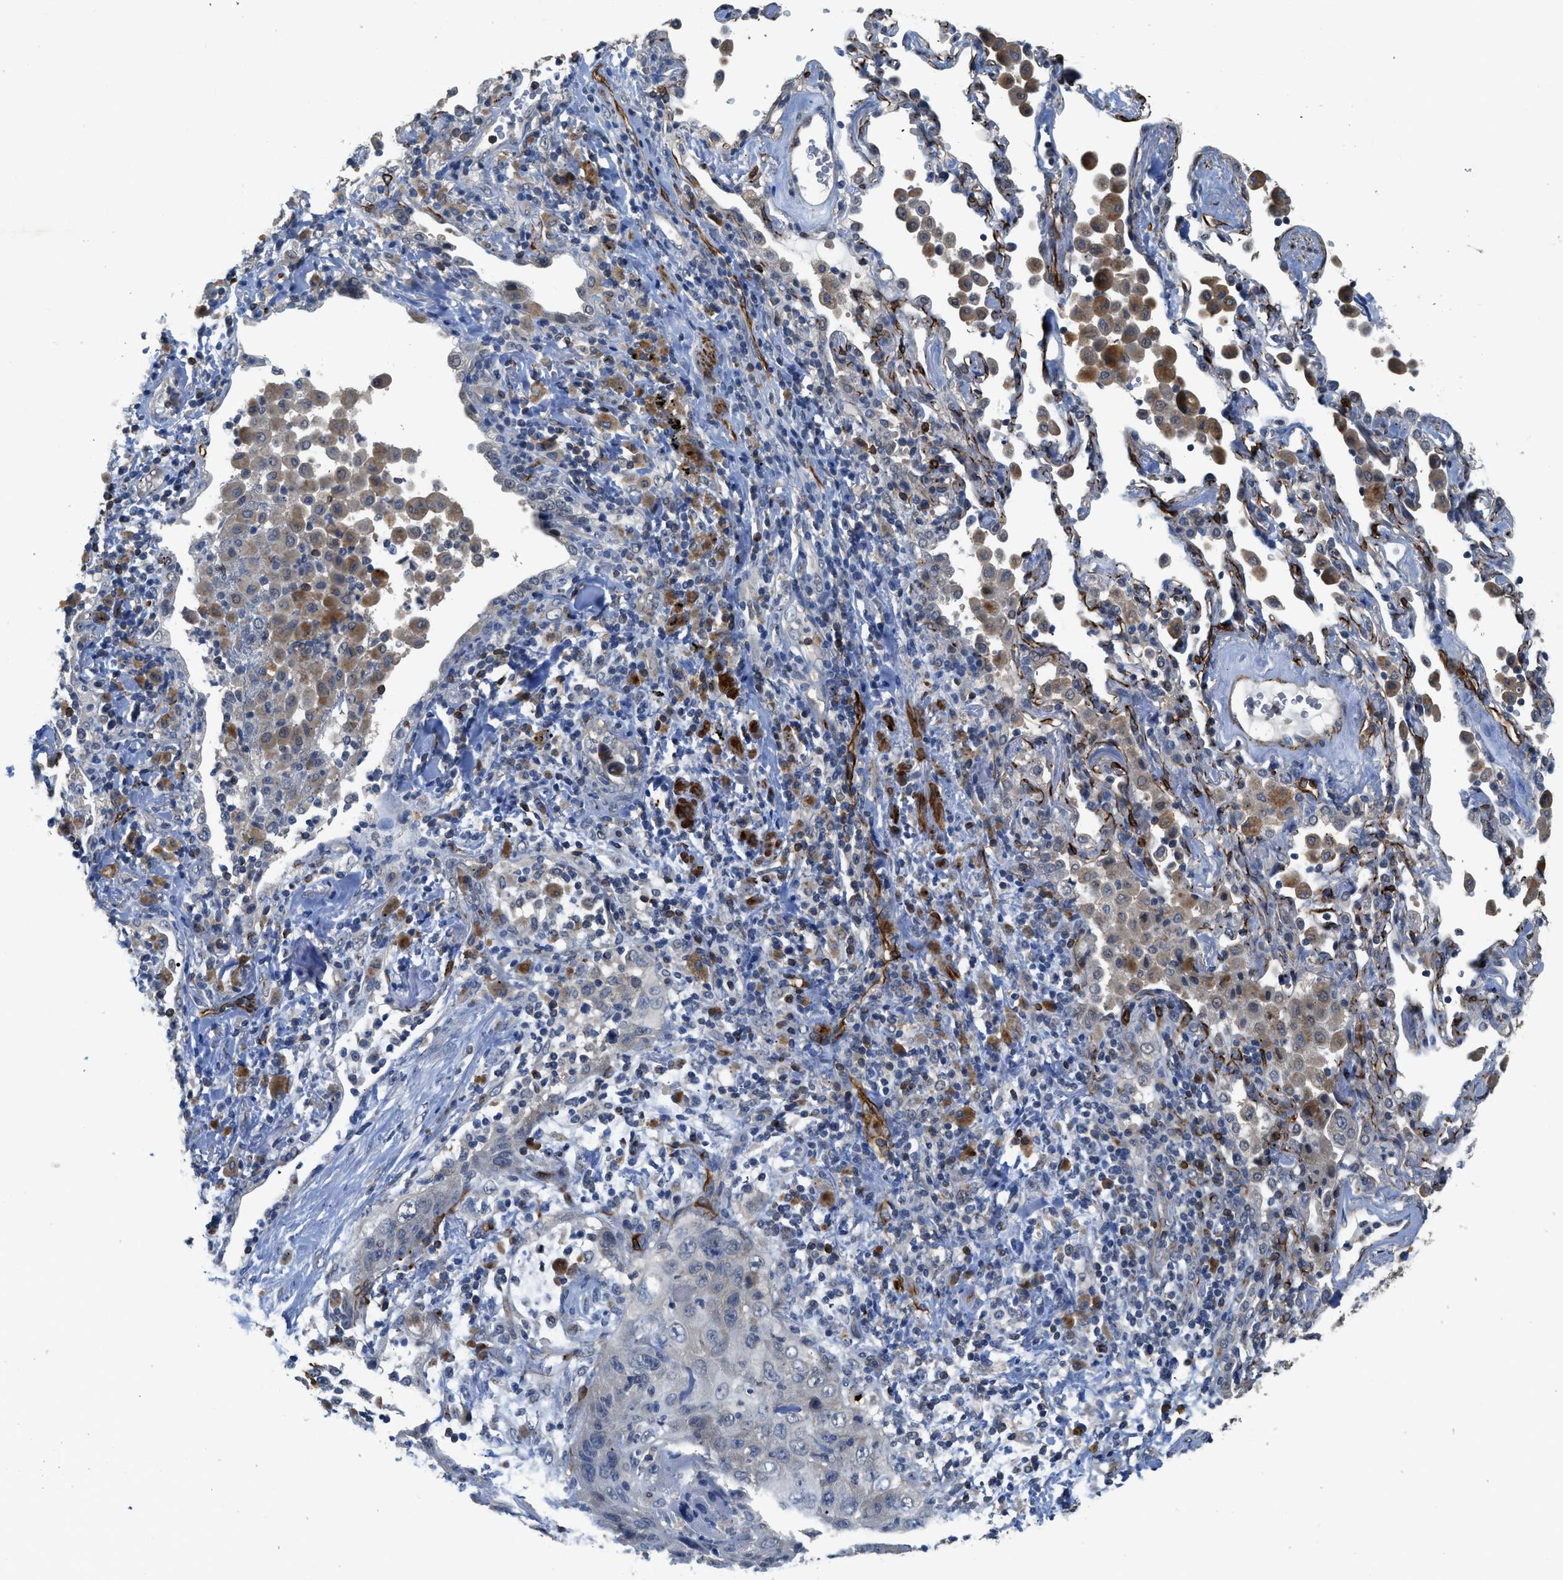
{"staining": {"intensity": "negative", "quantity": "none", "location": "none"}, "tissue": "lung cancer", "cell_type": "Tumor cells", "image_type": "cancer", "snomed": [{"axis": "morphology", "description": "Squamous cell carcinoma, NOS"}, {"axis": "topography", "description": "Lung"}], "caption": "Tumor cells show no significant expression in lung cancer (squamous cell carcinoma).", "gene": "SYNM", "patient": {"sex": "female", "age": 67}}